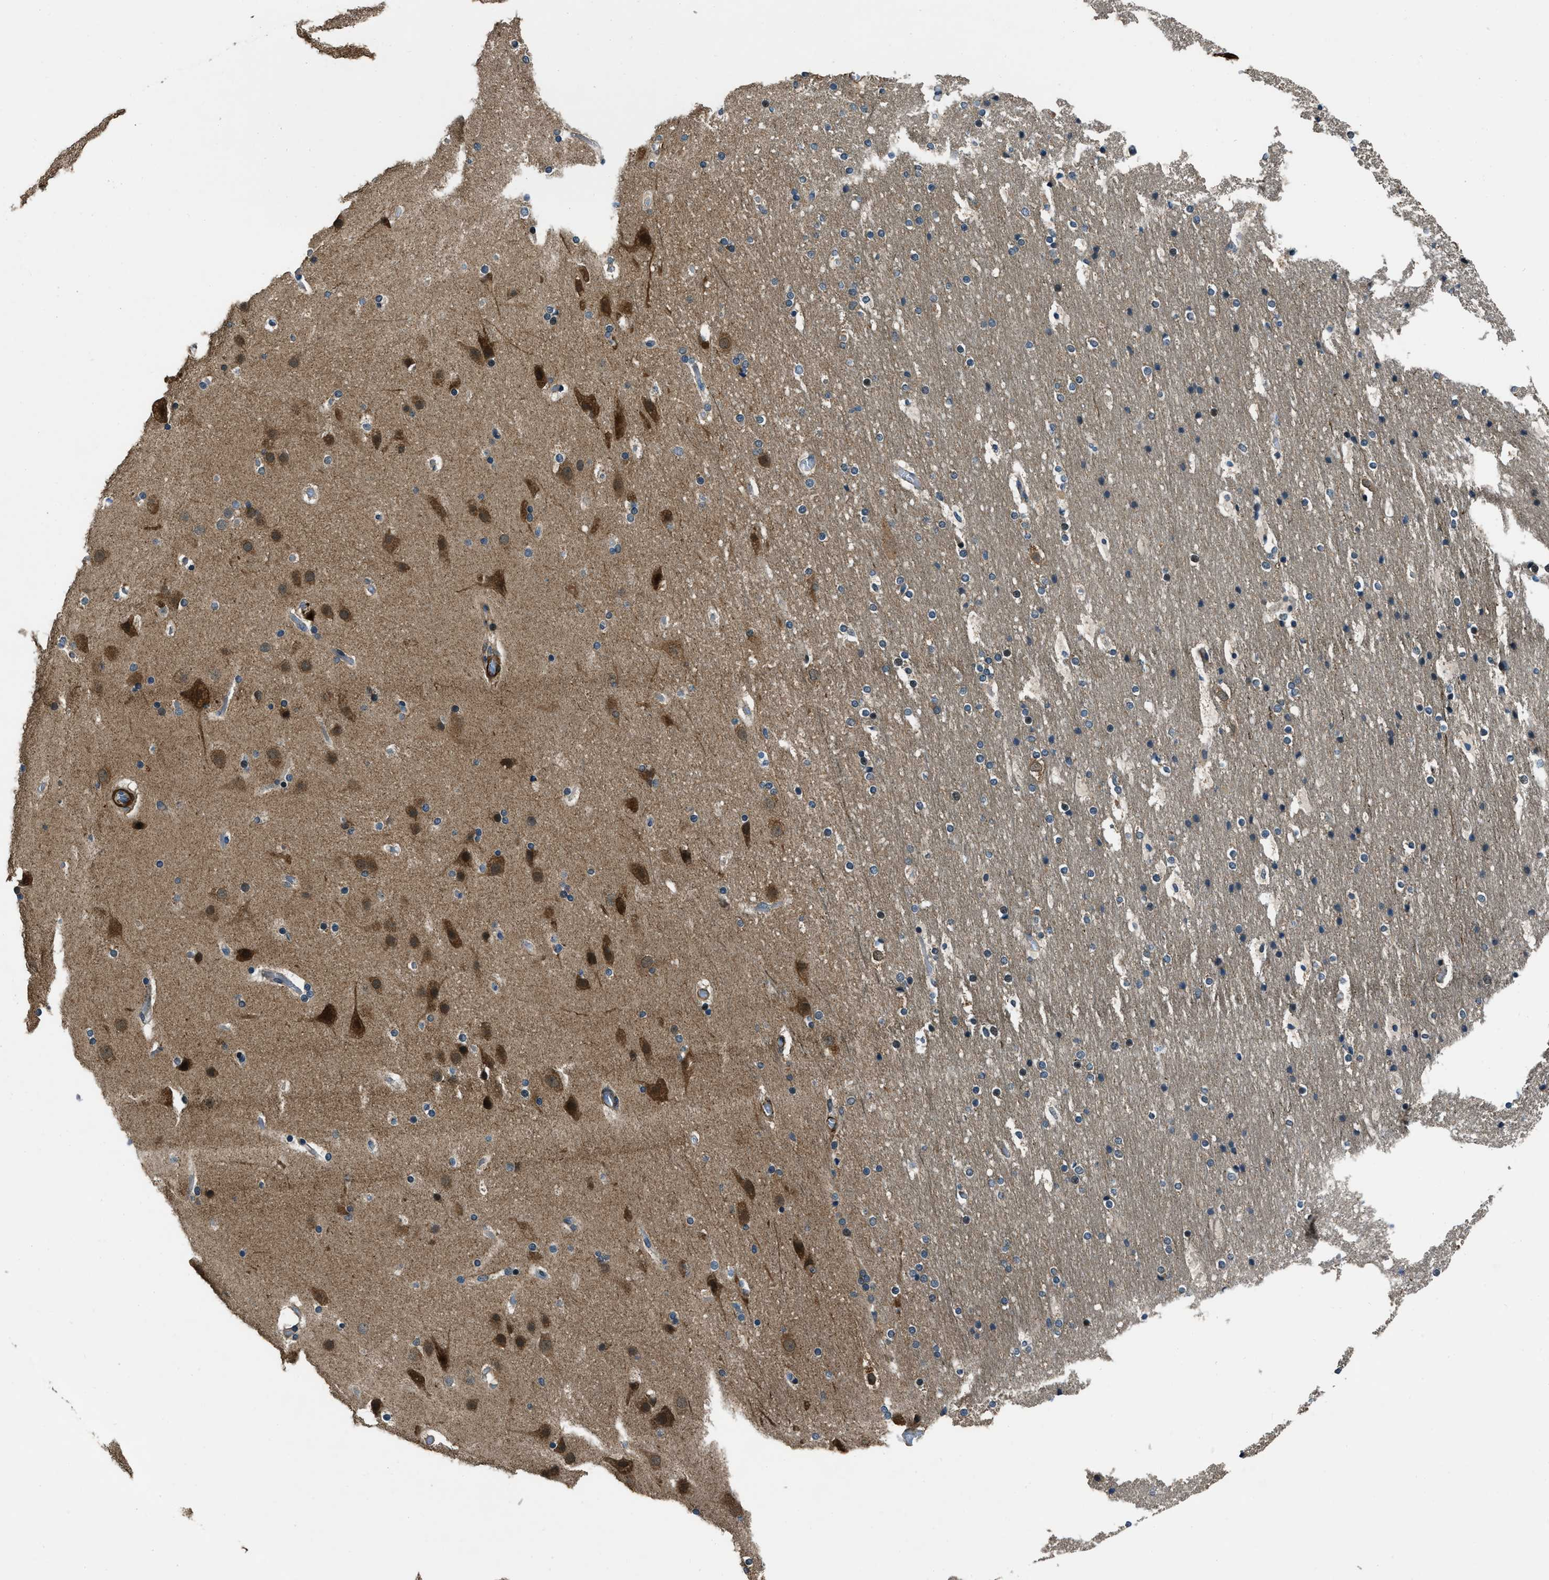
{"staining": {"intensity": "negative", "quantity": "none", "location": "none"}, "tissue": "cerebral cortex", "cell_type": "Endothelial cells", "image_type": "normal", "snomed": [{"axis": "morphology", "description": "Normal tissue, NOS"}, {"axis": "topography", "description": "Cerebral cortex"}], "caption": "This is an immunohistochemistry (IHC) histopathology image of unremarkable human cerebral cortex. There is no positivity in endothelial cells.", "gene": "NUDCD3", "patient": {"sex": "male", "age": 57}}